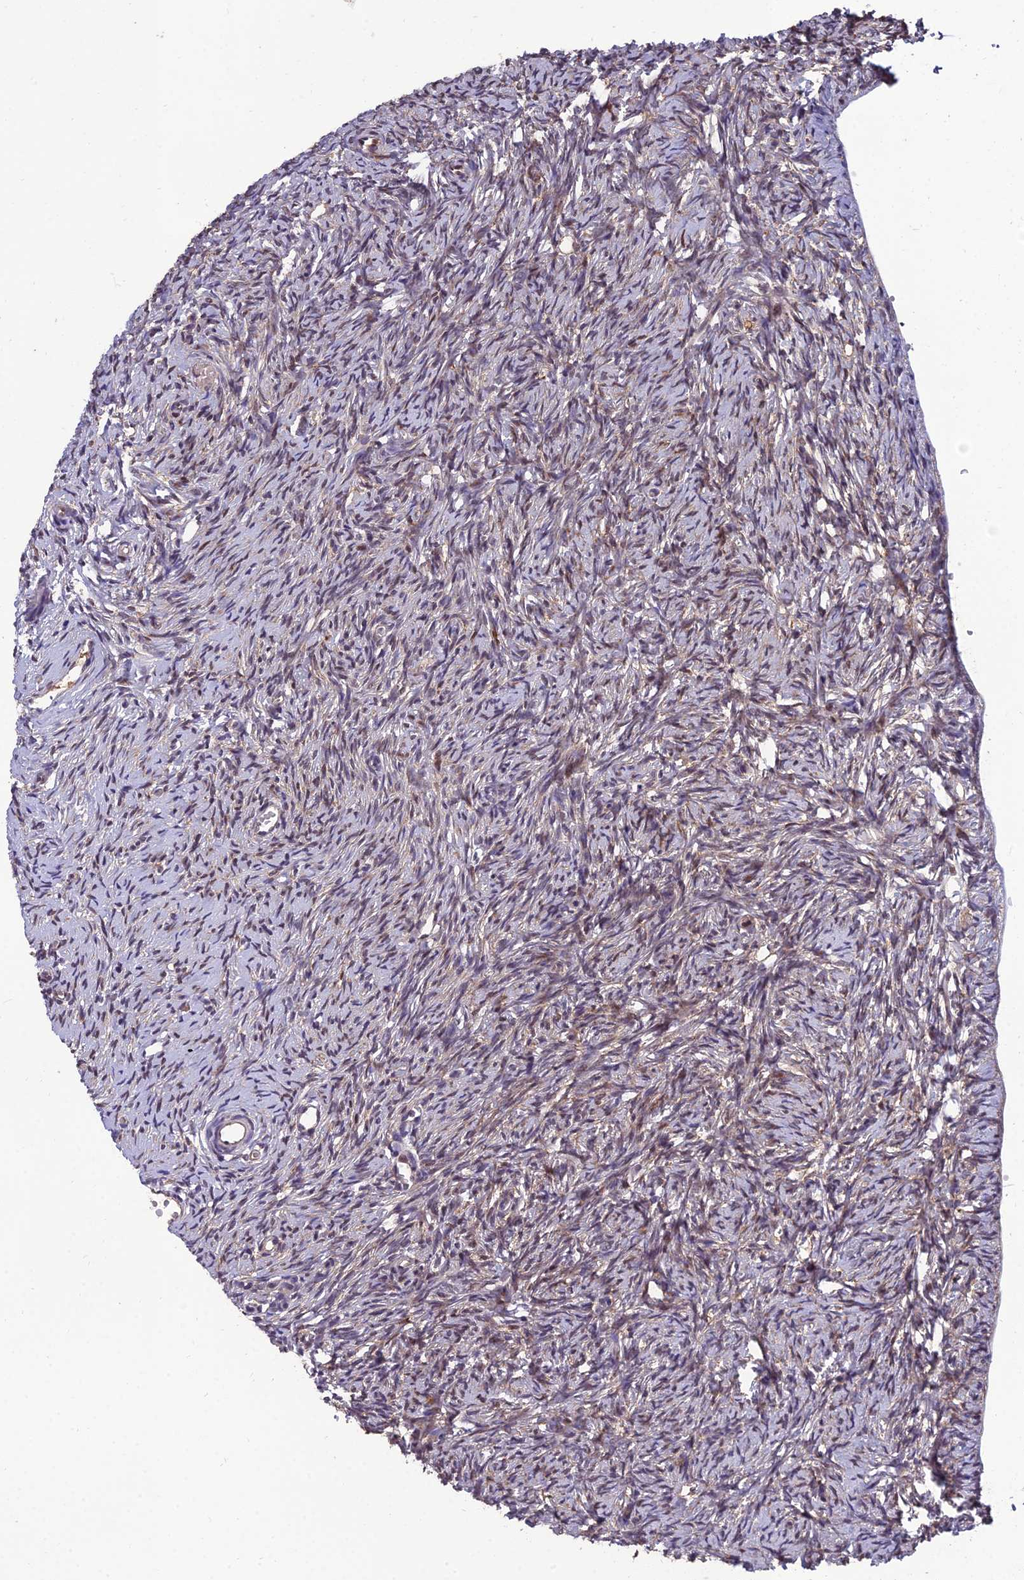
{"staining": {"intensity": "weak", "quantity": ">75%", "location": "cytoplasmic/membranous"}, "tissue": "ovary", "cell_type": "Follicle cells", "image_type": "normal", "snomed": [{"axis": "morphology", "description": "Normal tissue, NOS"}, {"axis": "topography", "description": "Ovary"}], "caption": "This image shows immunohistochemistry (IHC) staining of benign ovary, with low weak cytoplasmic/membranous expression in about >75% of follicle cells.", "gene": "GRWD1", "patient": {"sex": "female", "age": 51}}